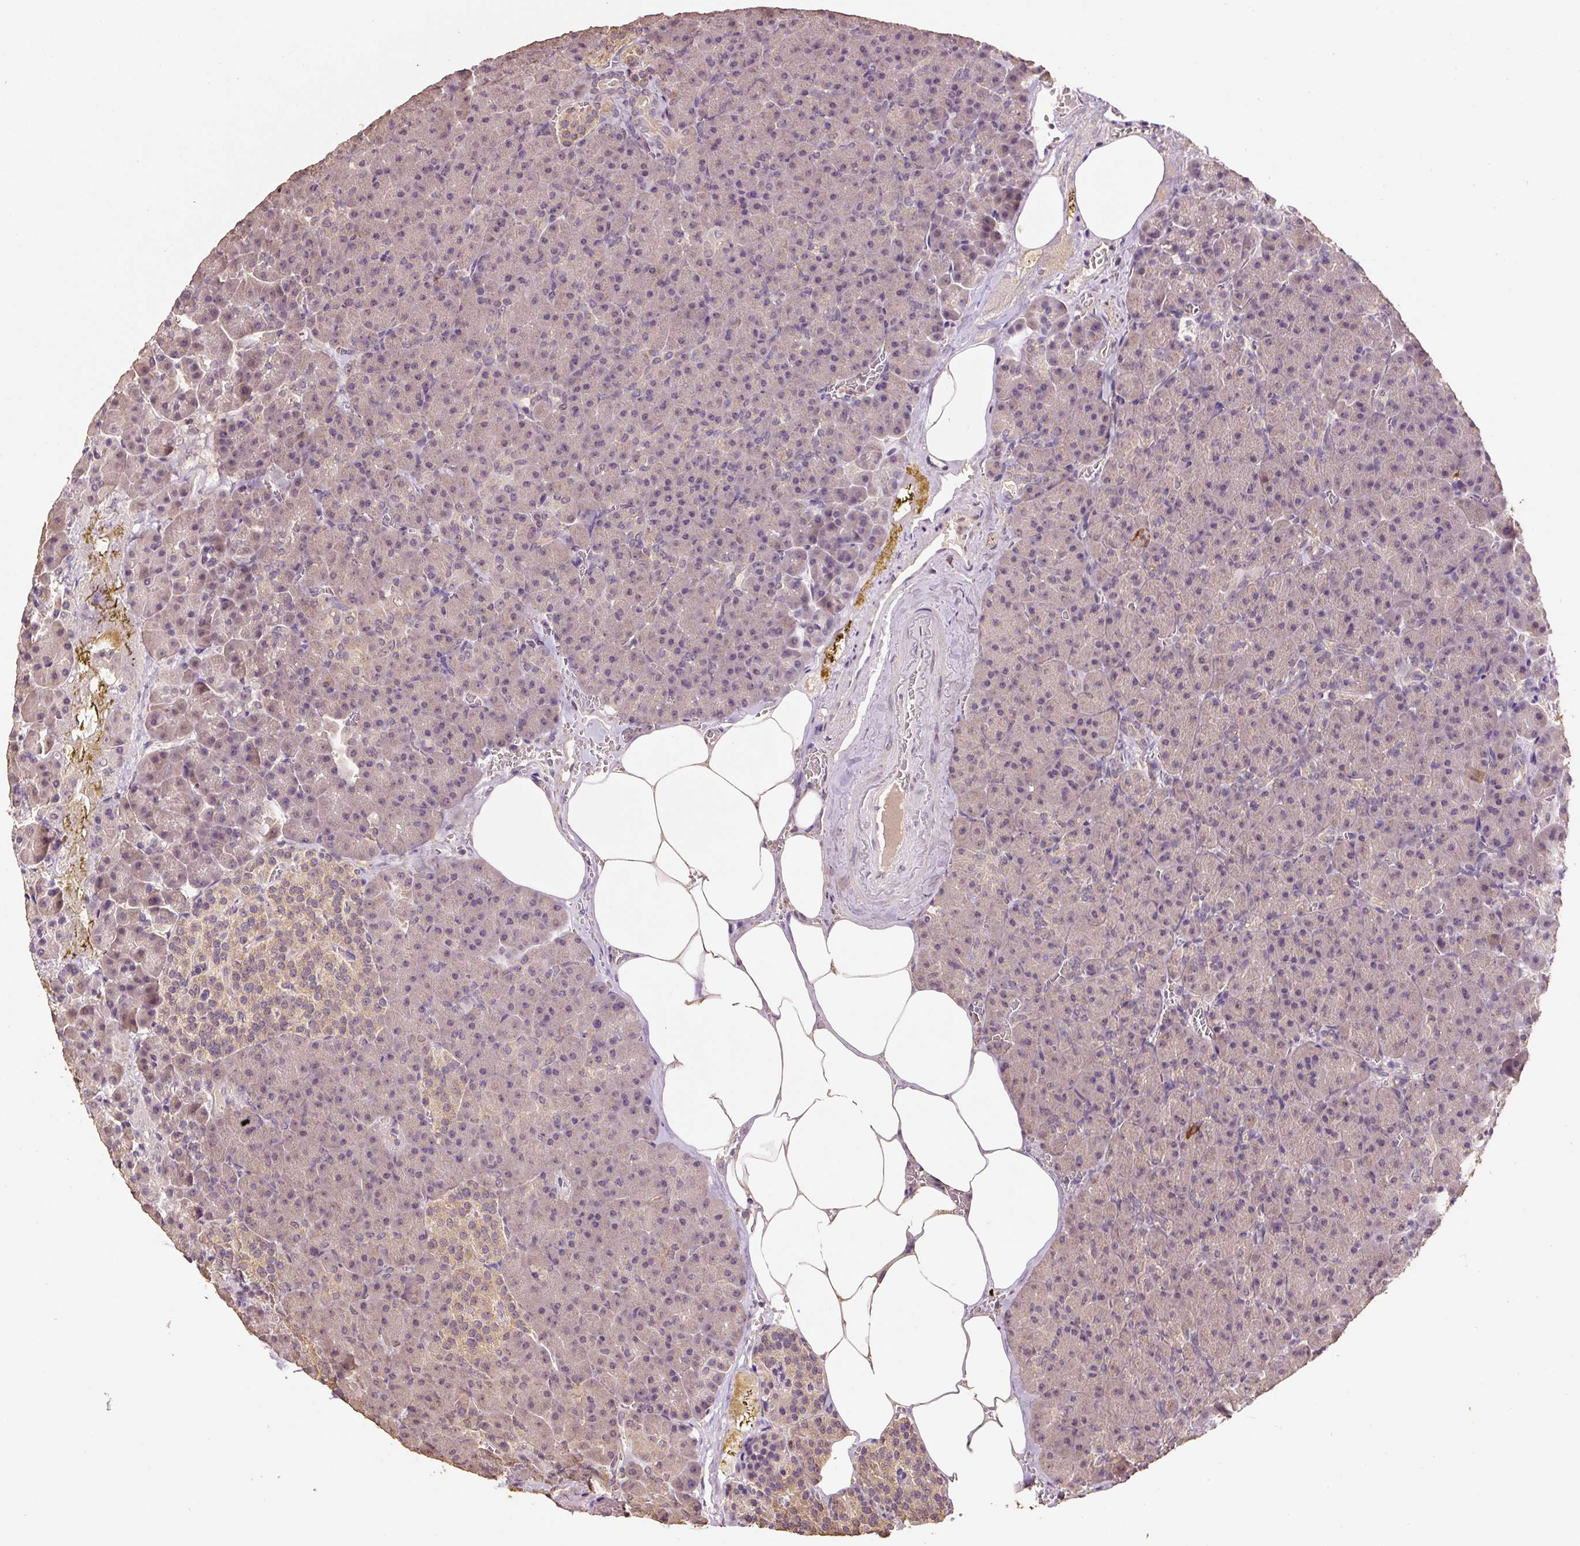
{"staining": {"intensity": "weak", "quantity": "25%-75%", "location": "cytoplasmic/membranous"}, "tissue": "pancreas", "cell_type": "Exocrine glandular cells", "image_type": "normal", "snomed": [{"axis": "morphology", "description": "Normal tissue, NOS"}, {"axis": "topography", "description": "Pancreas"}], "caption": "Immunohistochemical staining of unremarkable human pancreas displays low levels of weak cytoplasmic/membranous staining in about 25%-75% of exocrine glandular cells. (Stains: DAB (3,3'-diaminobenzidine) in brown, nuclei in blue, Microscopy: brightfield microscopy at high magnification).", "gene": "HERC2", "patient": {"sex": "female", "age": 74}}